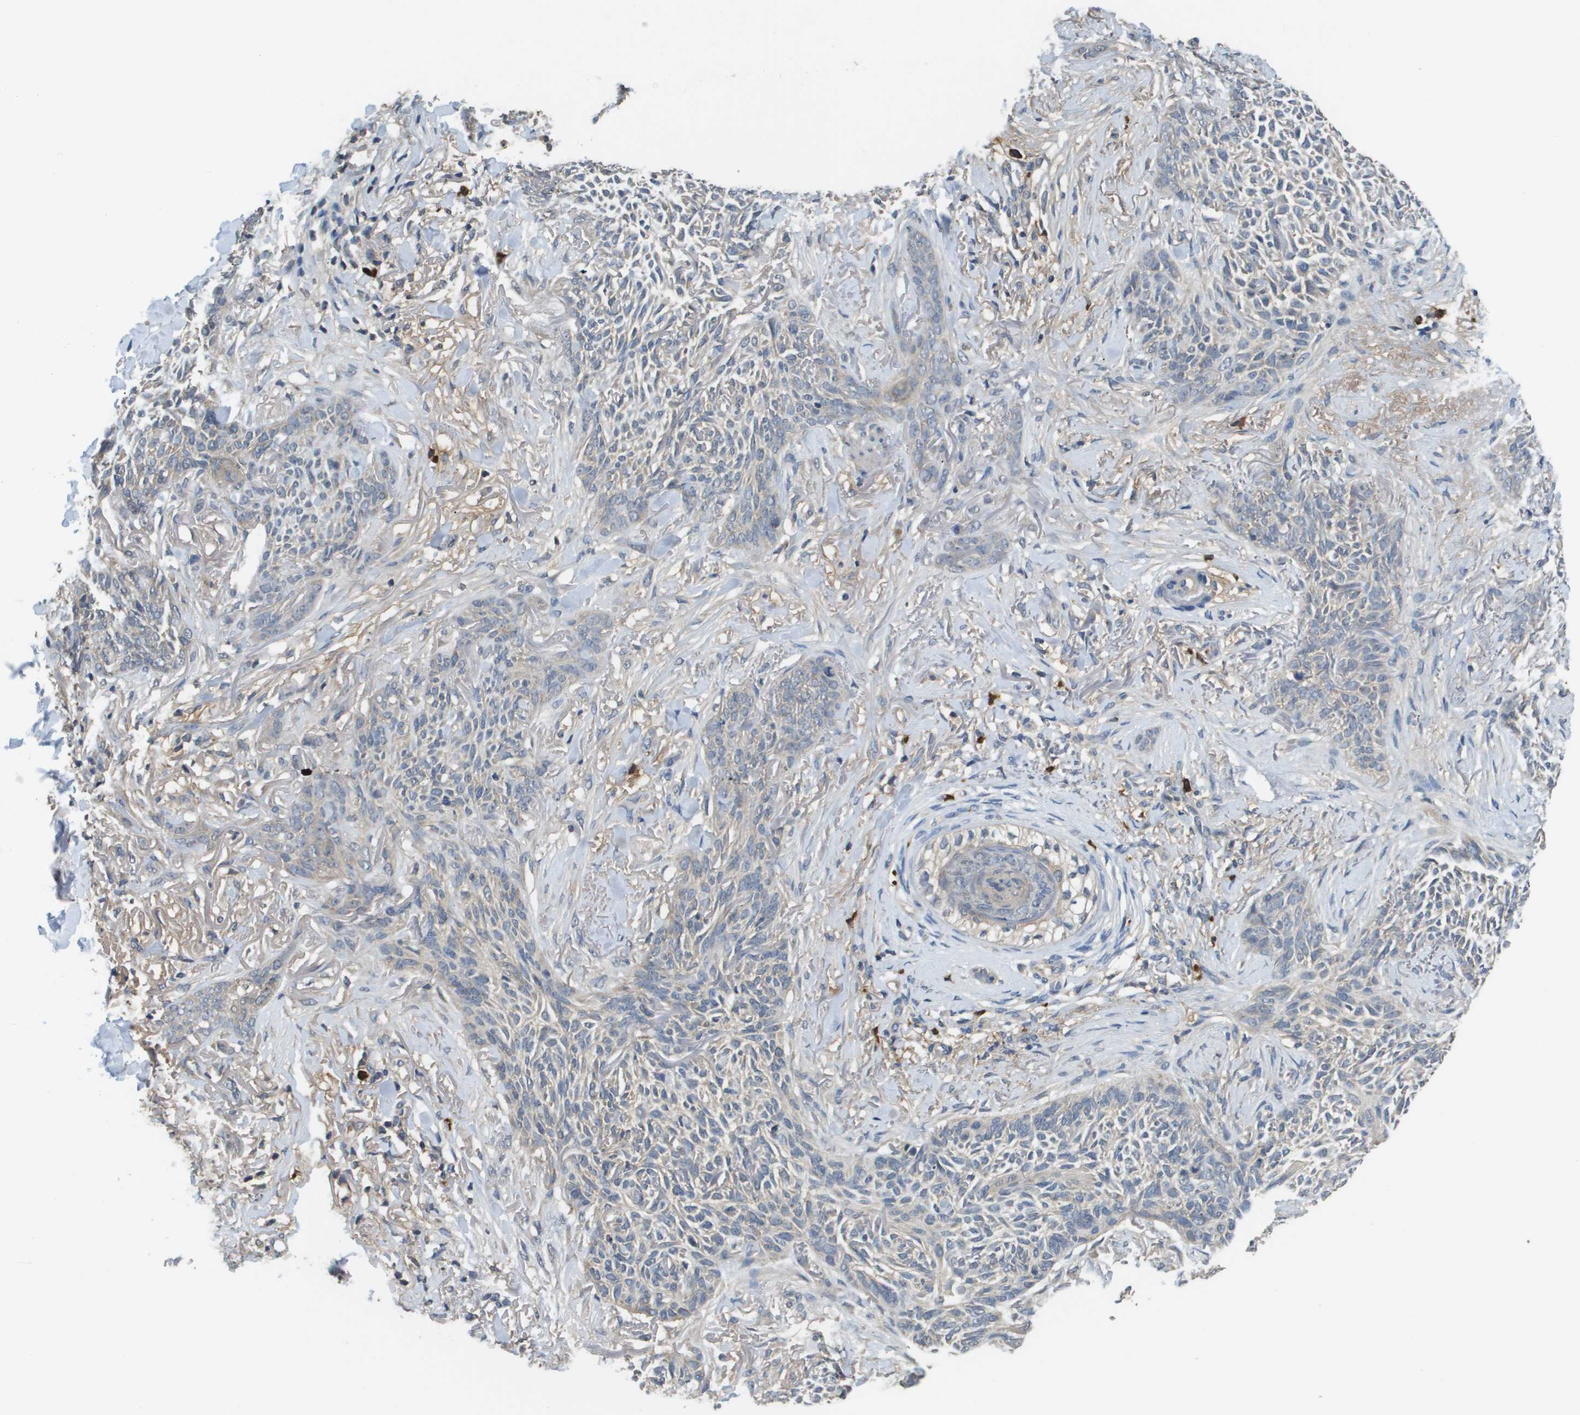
{"staining": {"intensity": "negative", "quantity": "none", "location": "none"}, "tissue": "skin cancer", "cell_type": "Tumor cells", "image_type": "cancer", "snomed": [{"axis": "morphology", "description": "Basal cell carcinoma"}, {"axis": "topography", "description": "Skin"}], "caption": "Immunohistochemistry micrograph of skin basal cell carcinoma stained for a protein (brown), which shows no staining in tumor cells.", "gene": "RAB27B", "patient": {"sex": "female", "age": 84}}